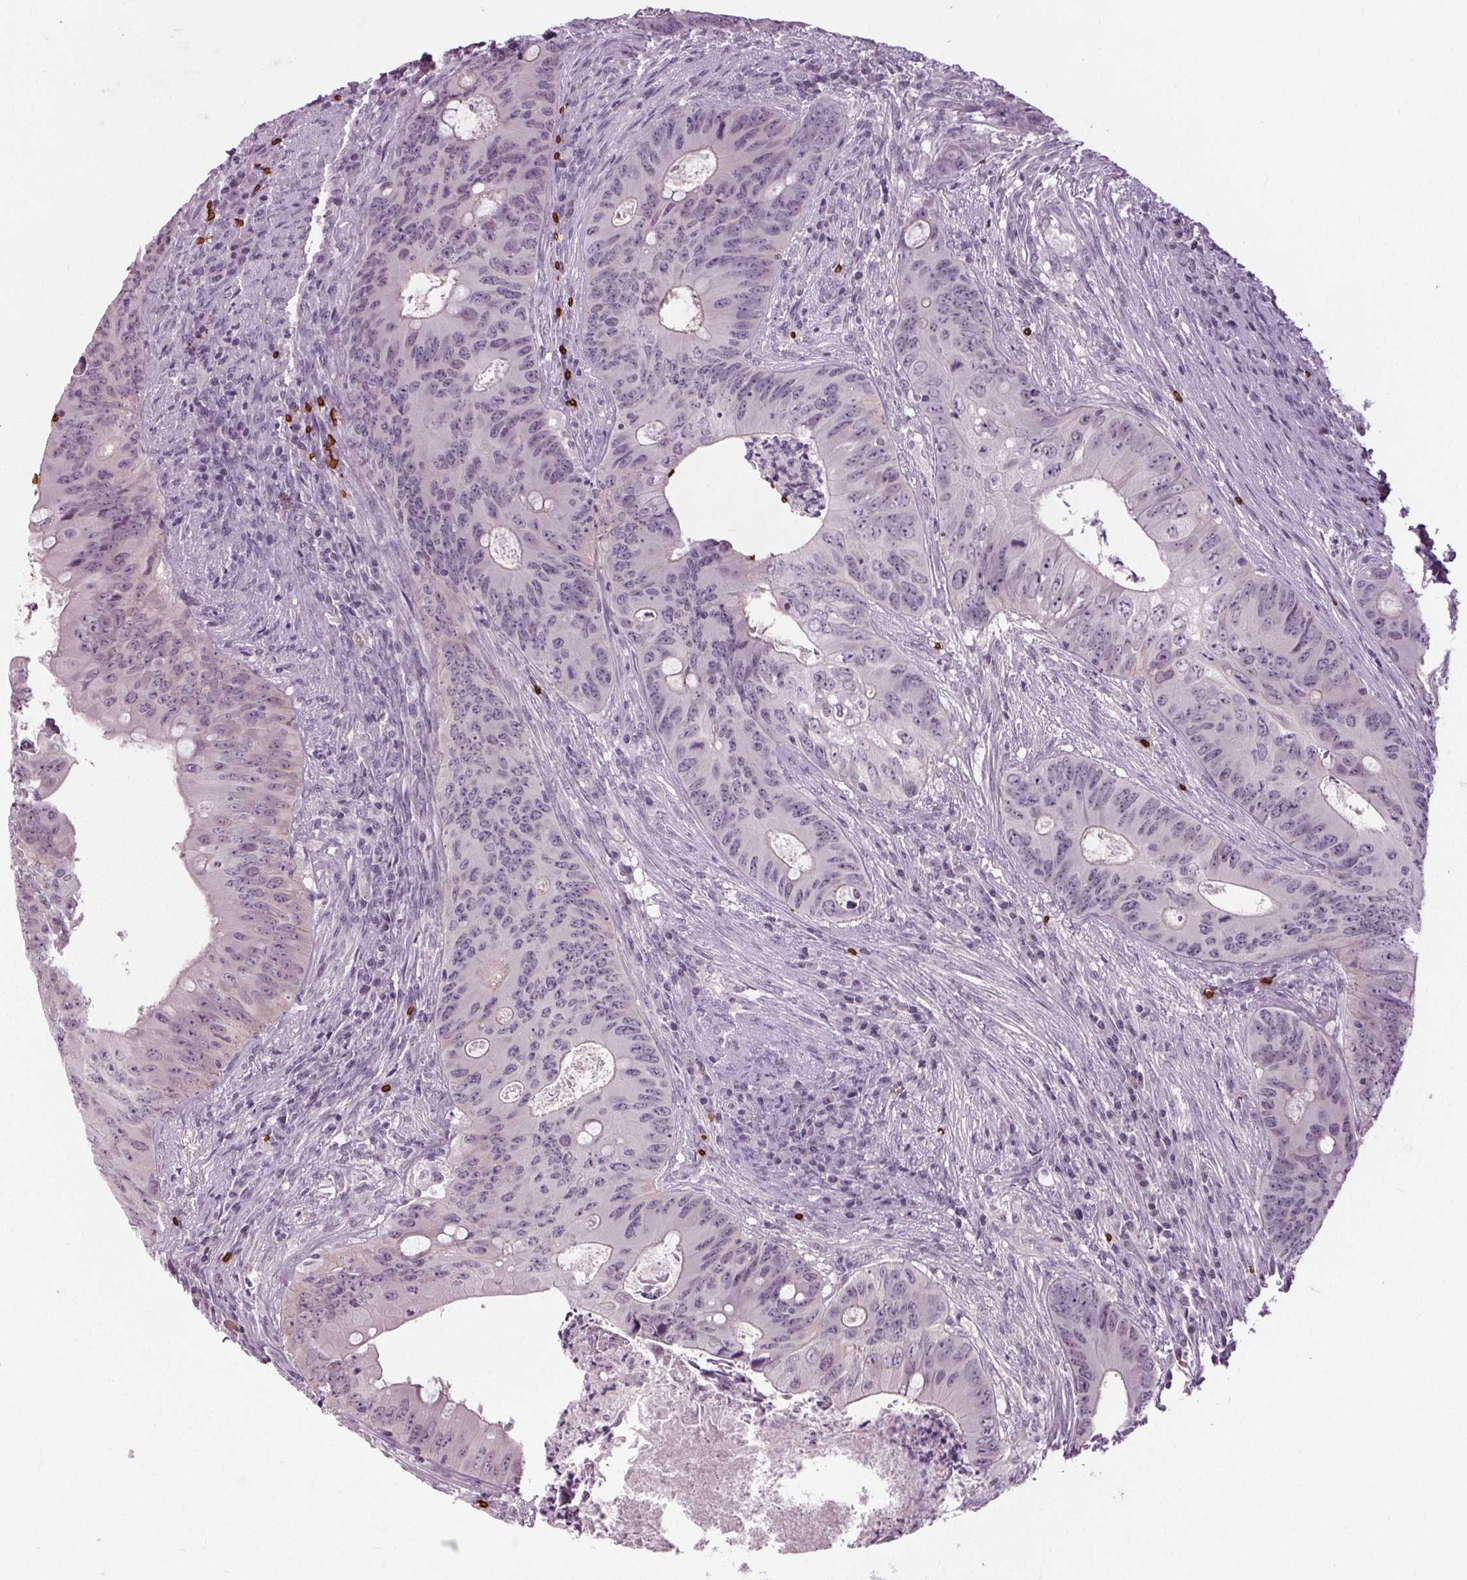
{"staining": {"intensity": "negative", "quantity": "none", "location": "none"}, "tissue": "colorectal cancer", "cell_type": "Tumor cells", "image_type": "cancer", "snomed": [{"axis": "morphology", "description": "Adenocarcinoma, NOS"}, {"axis": "topography", "description": "Colon"}], "caption": "High power microscopy histopathology image of an immunohistochemistry (IHC) micrograph of colorectal cancer (adenocarcinoma), revealing no significant positivity in tumor cells.", "gene": "SLC4A1", "patient": {"sex": "female", "age": 74}}